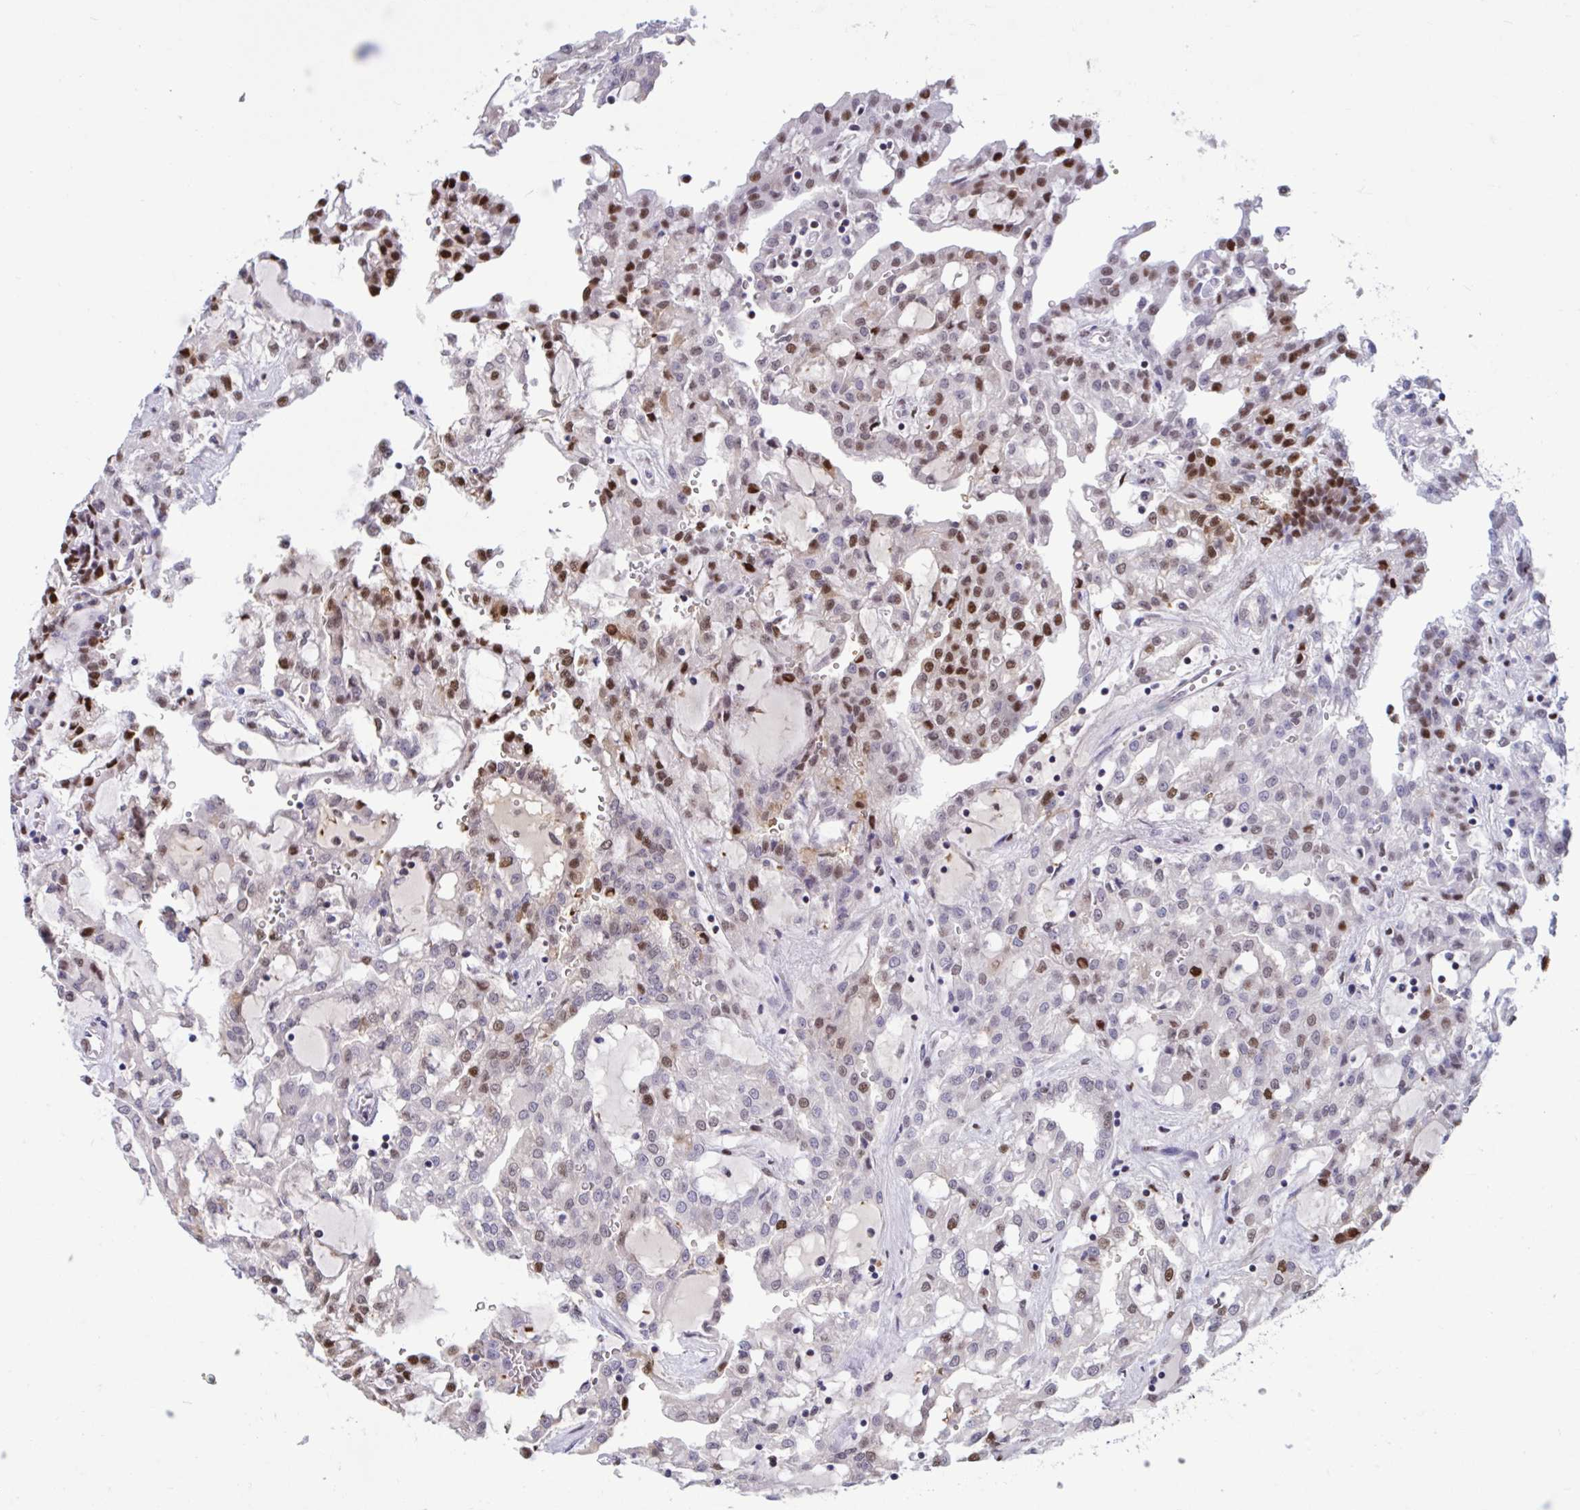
{"staining": {"intensity": "strong", "quantity": "<25%", "location": "nuclear"}, "tissue": "renal cancer", "cell_type": "Tumor cells", "image_type": "cancer", "snomed": [{"axis": "morphology", "description": "Adenocarcinoma, NOS"}, {"axis": "topography", "description": "Kidney"}], "caption": "There is medium levels of strong nuclear expression in tumor cells of renal adenocarcinoma, as demonstrated by immunohistochemical staining (brown color).", "gene": "RBL1", "patient": {"sex": "male", "age": 63}}